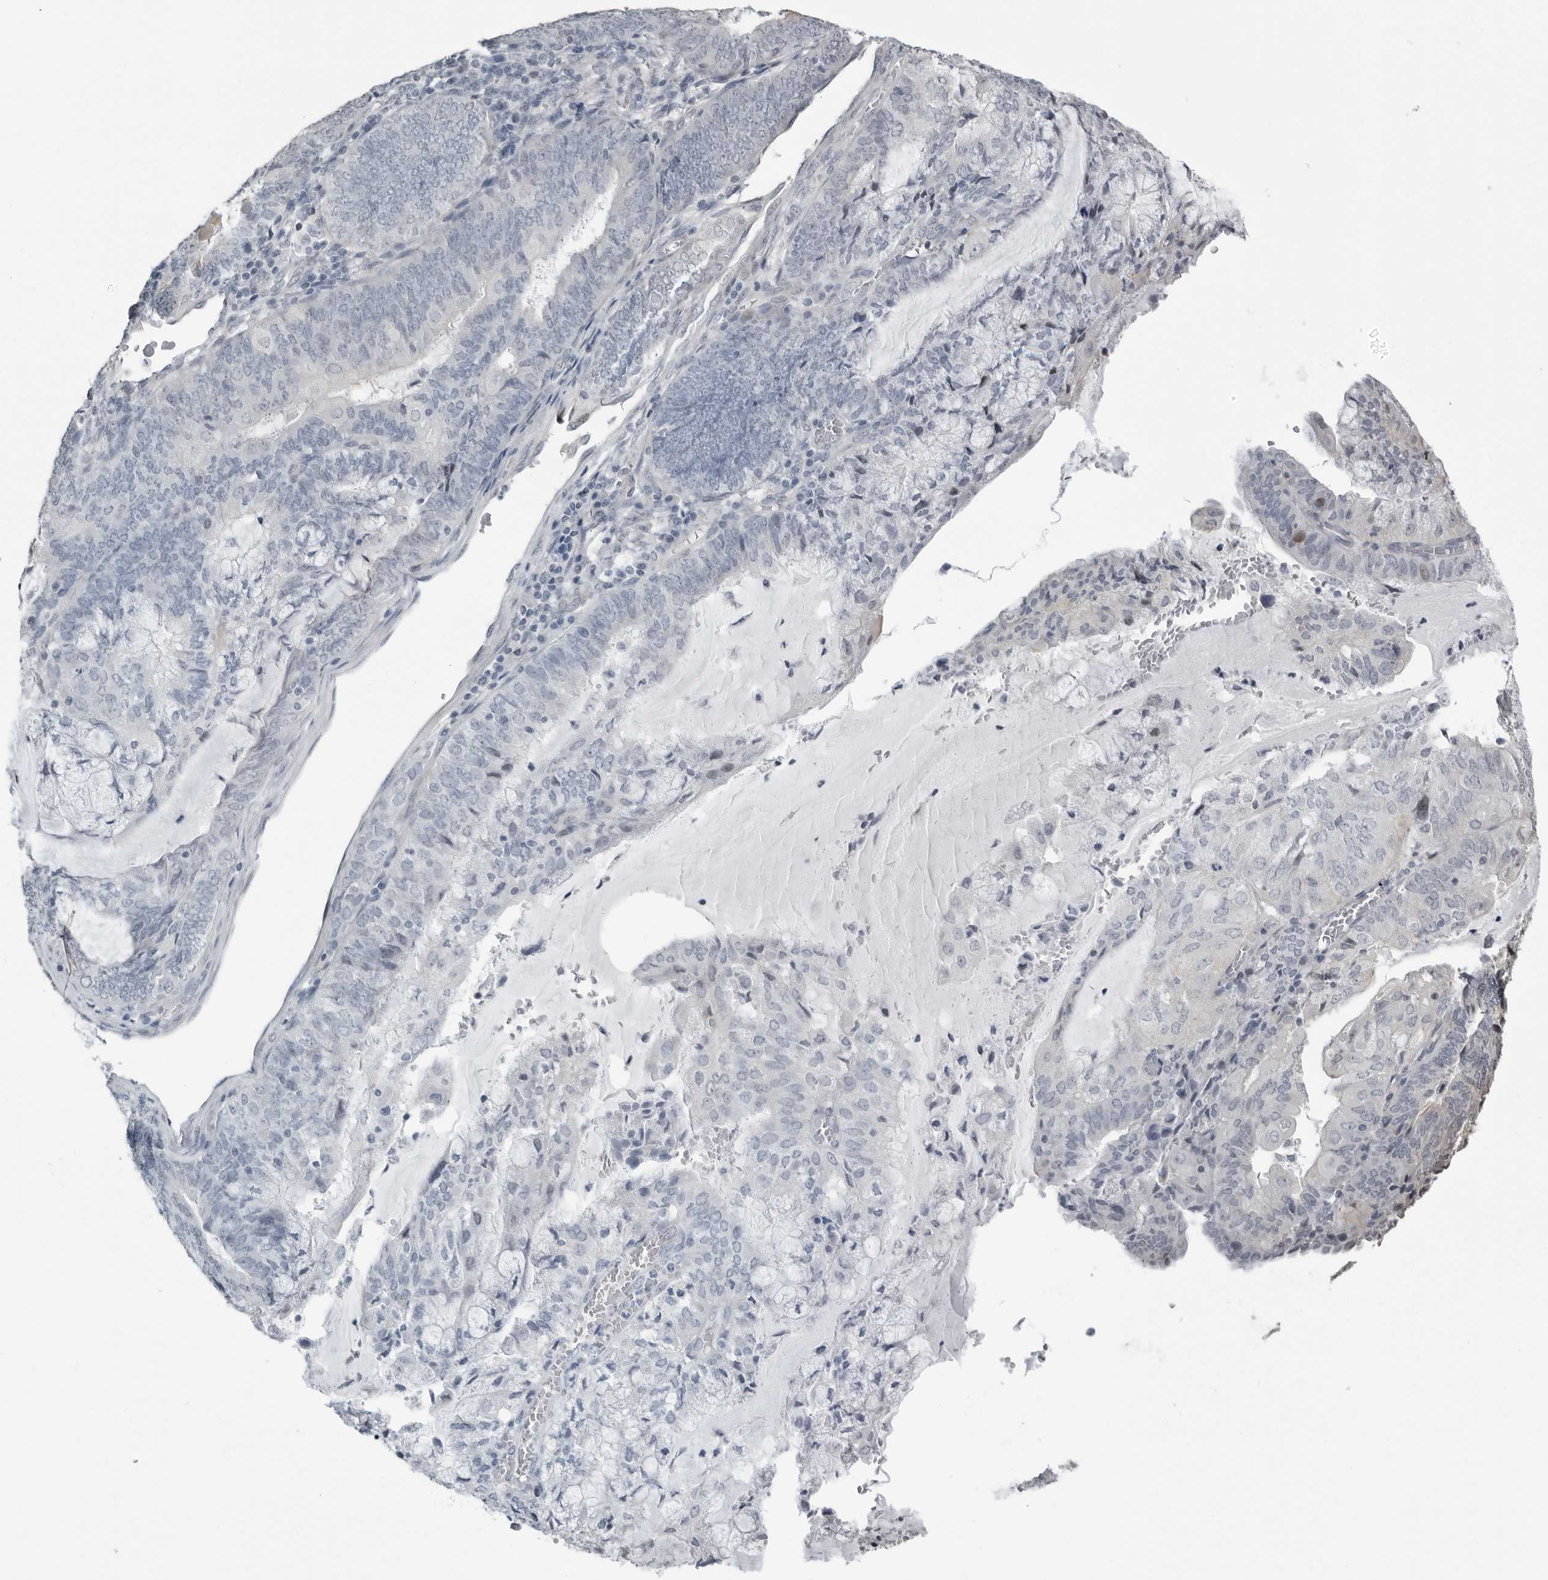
{"staining": {"intensity": "negative", "quantity": "none", "location": "none"}, "tissue": "endometrial cancer", "cell_type": "Tumor cells", "image_type": "cancer", "snomed": [{"axis": "morphology", "description": "Adenocarcinoma, NOS"}, {"axis": "topography", "description": "Endometrium"}], "caption": "DAB (3,3'-diaminobenzidine) immunohistochemical staining of human endometrial cancer demonstrates no significant positivity in tumor cells.", "gene": "PRRX2", "patient": {"sex": "female", "age": 81}}